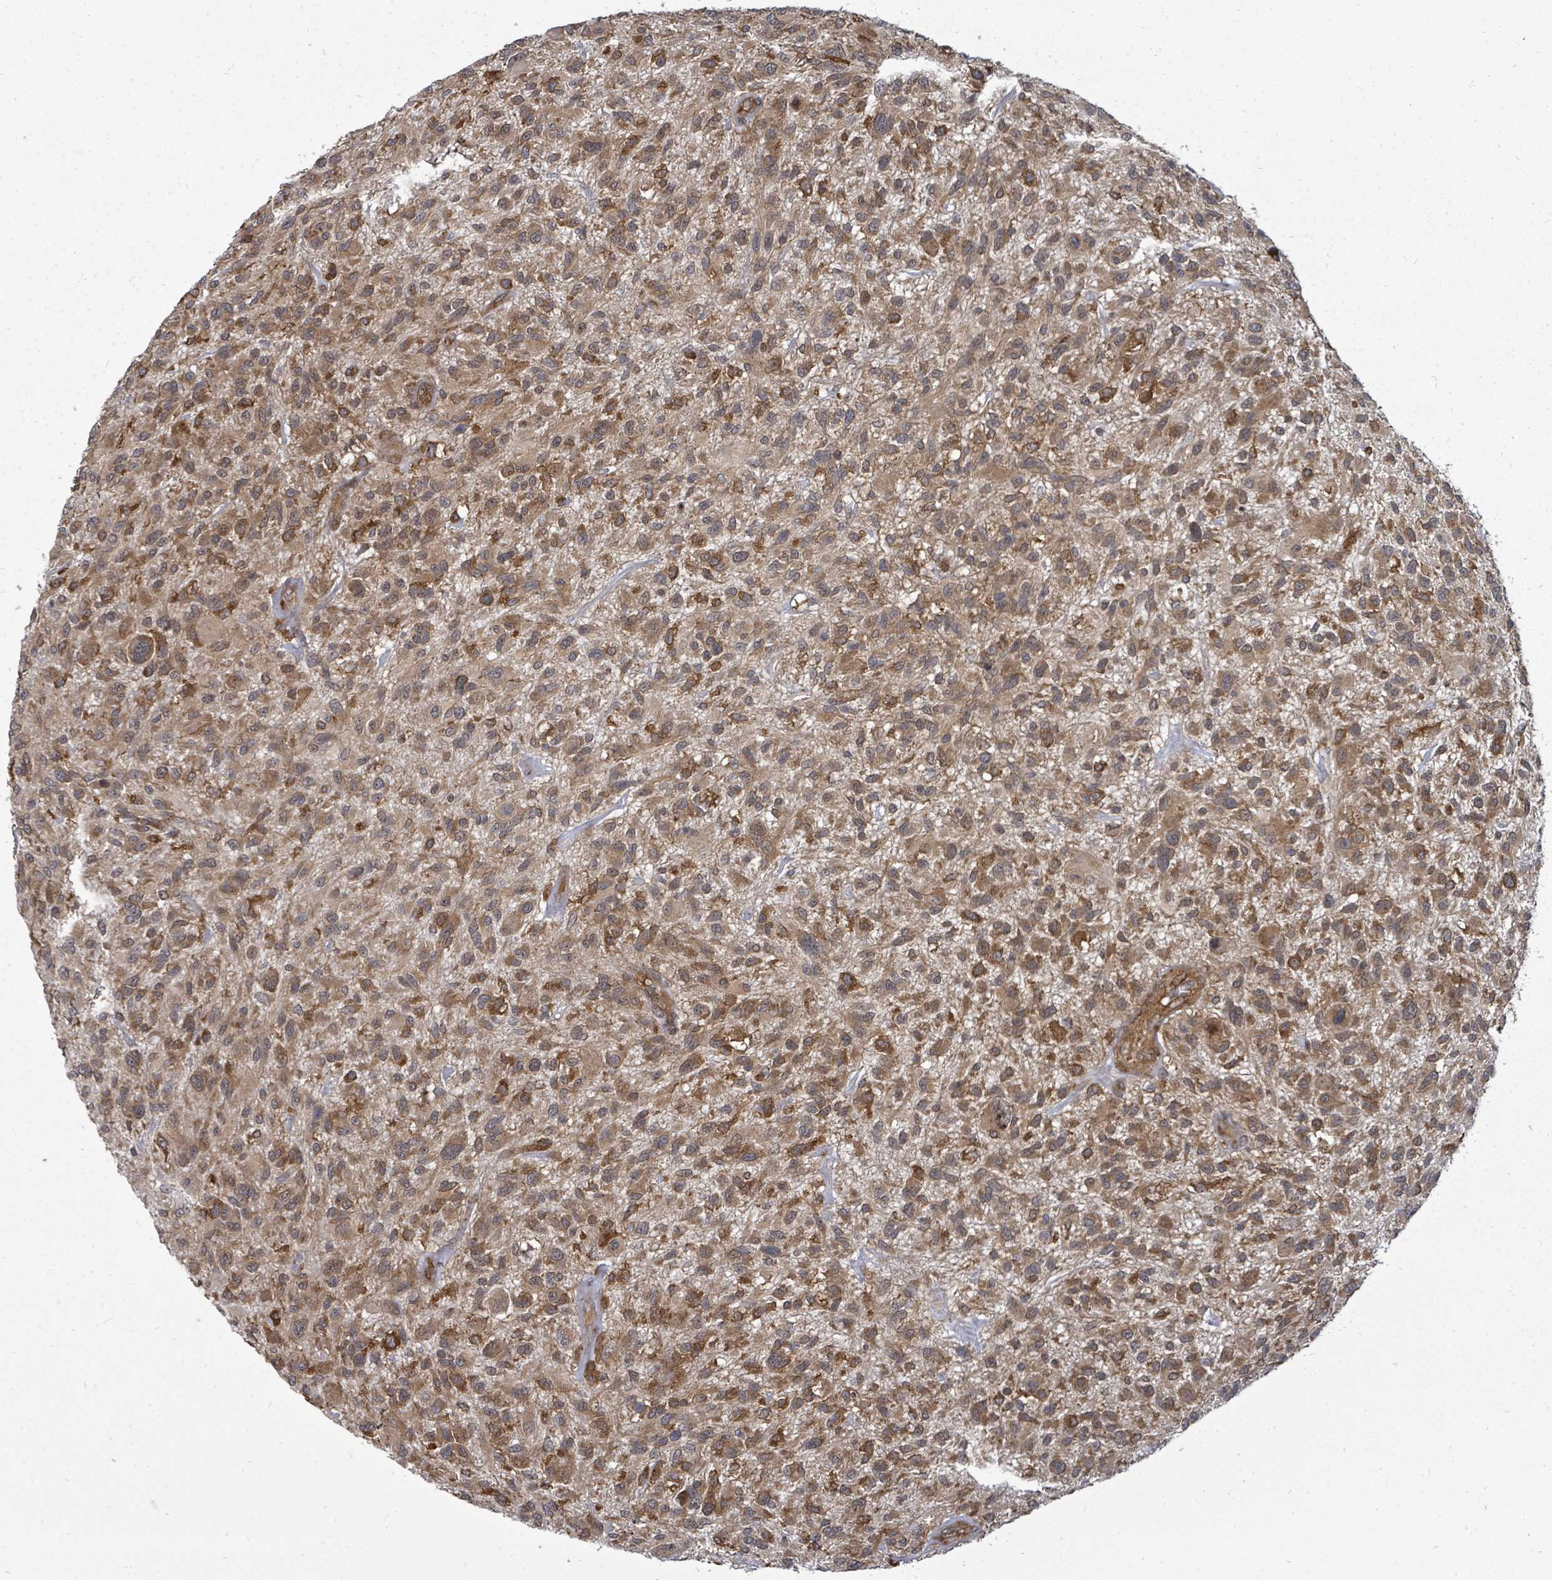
{"staining": {"intensity": "moderate", "quantity": ">75%", "location": "cytoplasmic/membranous"}, "tissue": "glioma", "cell_type": "Tumor cells", "image_type": "cancer", "snomed": [{"axis": "morphology", "description": "Glioma, malignant, High grade"}, {"axis": "topography", "description": "Brain"}], "caption": "This is a histology image of IHC staining of glioma, which shows moderate staining in the cytoplasmic/membranous of tumor cells.", "gene": "EIF3C", "patient": {"sex": "male", "age": 47}}